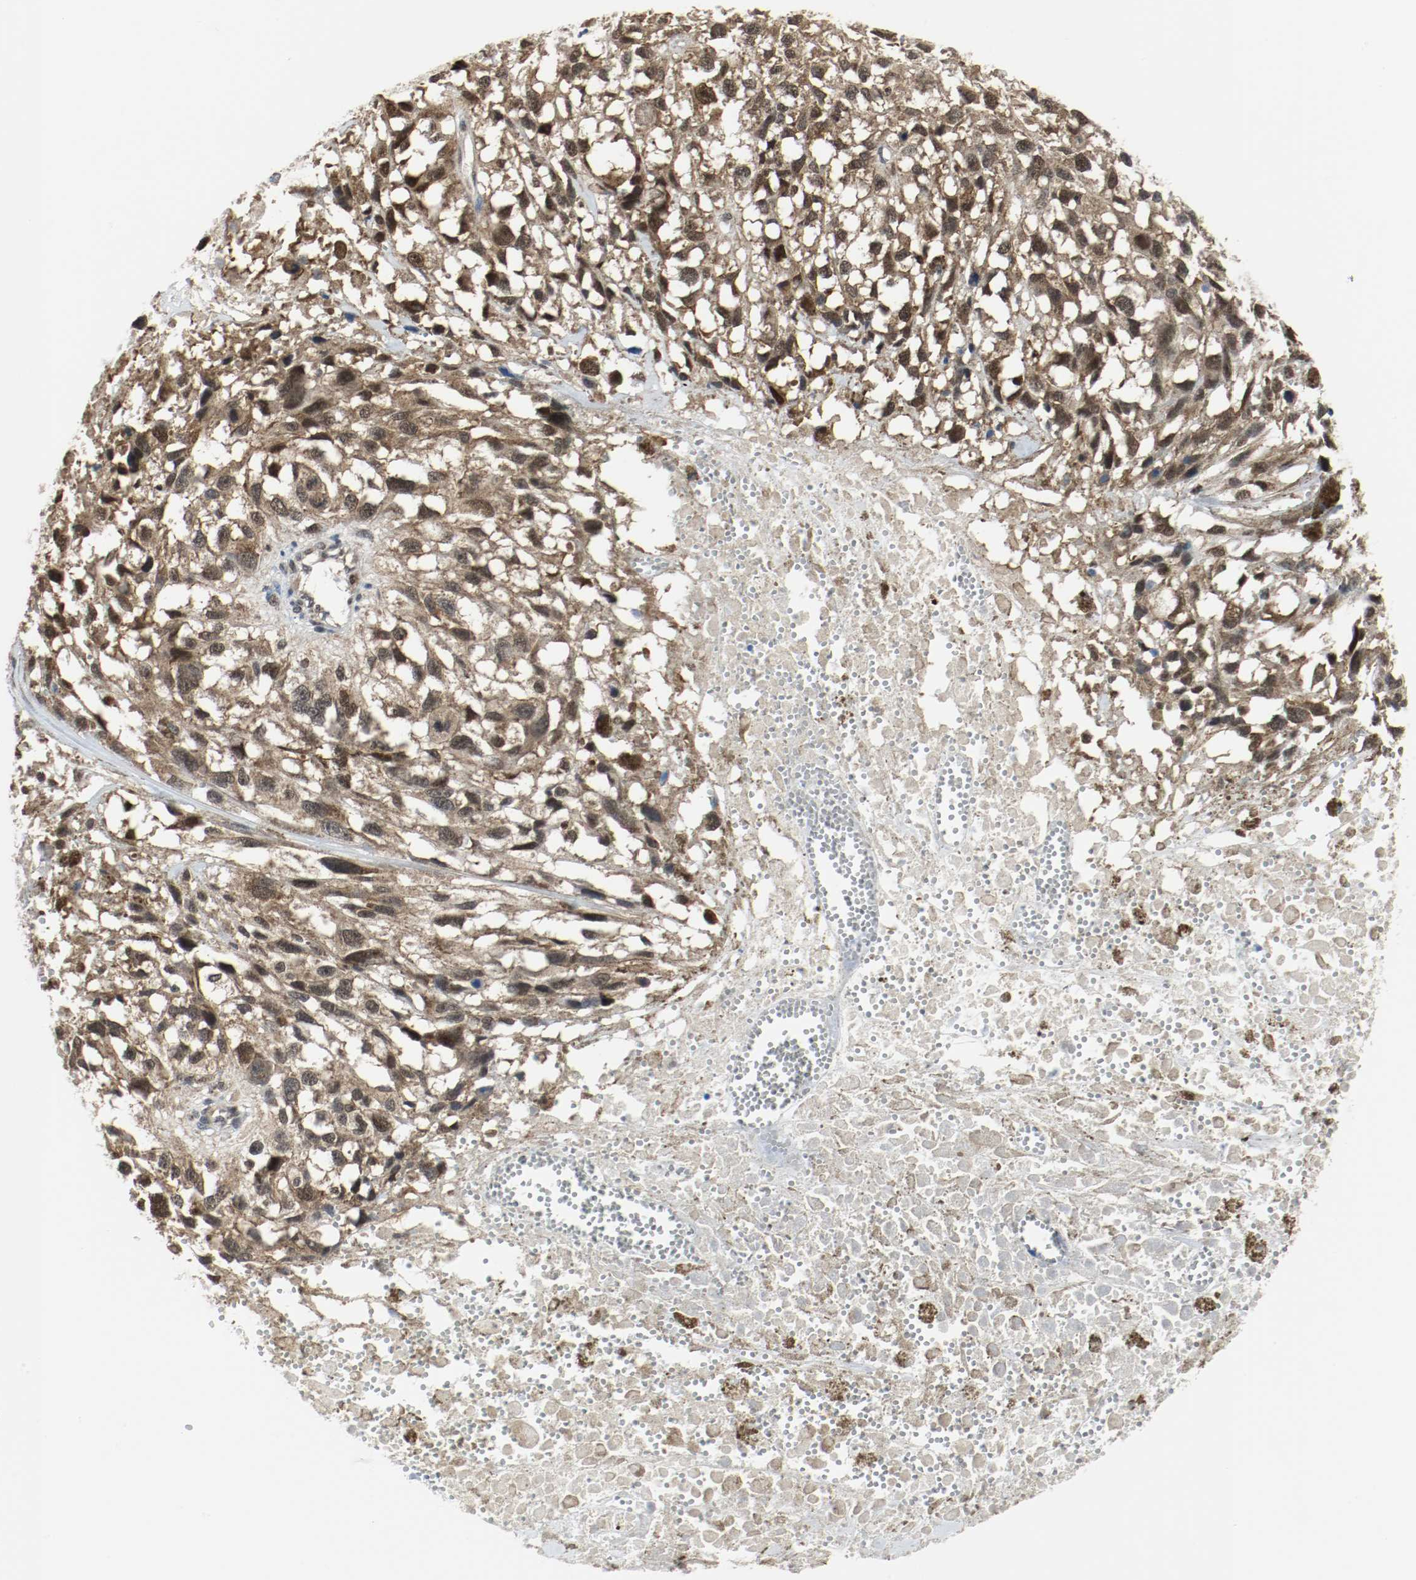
{"staining": {"intensity": "strong", "quantity": ">75%", "location": "cytoplasmic/membranous,nuclear"}, "tissue": "melanoma", "cell_type": "Tumor cells", "image_type": "cancer", "snomed": [{"axis": "morphology", "description": "Malignant melanoma, Metastatic site"}, {"axis": "topography", "description": "Lymph node"}], "caption": "Immunohistochemical staining of human melanoma reveals strong cytoplasmic/membranous and nuclear protein staining in approximately >75% of tumor cells.", "gene": "PPME1", "patient": {"sex": "male", "age": 59}}